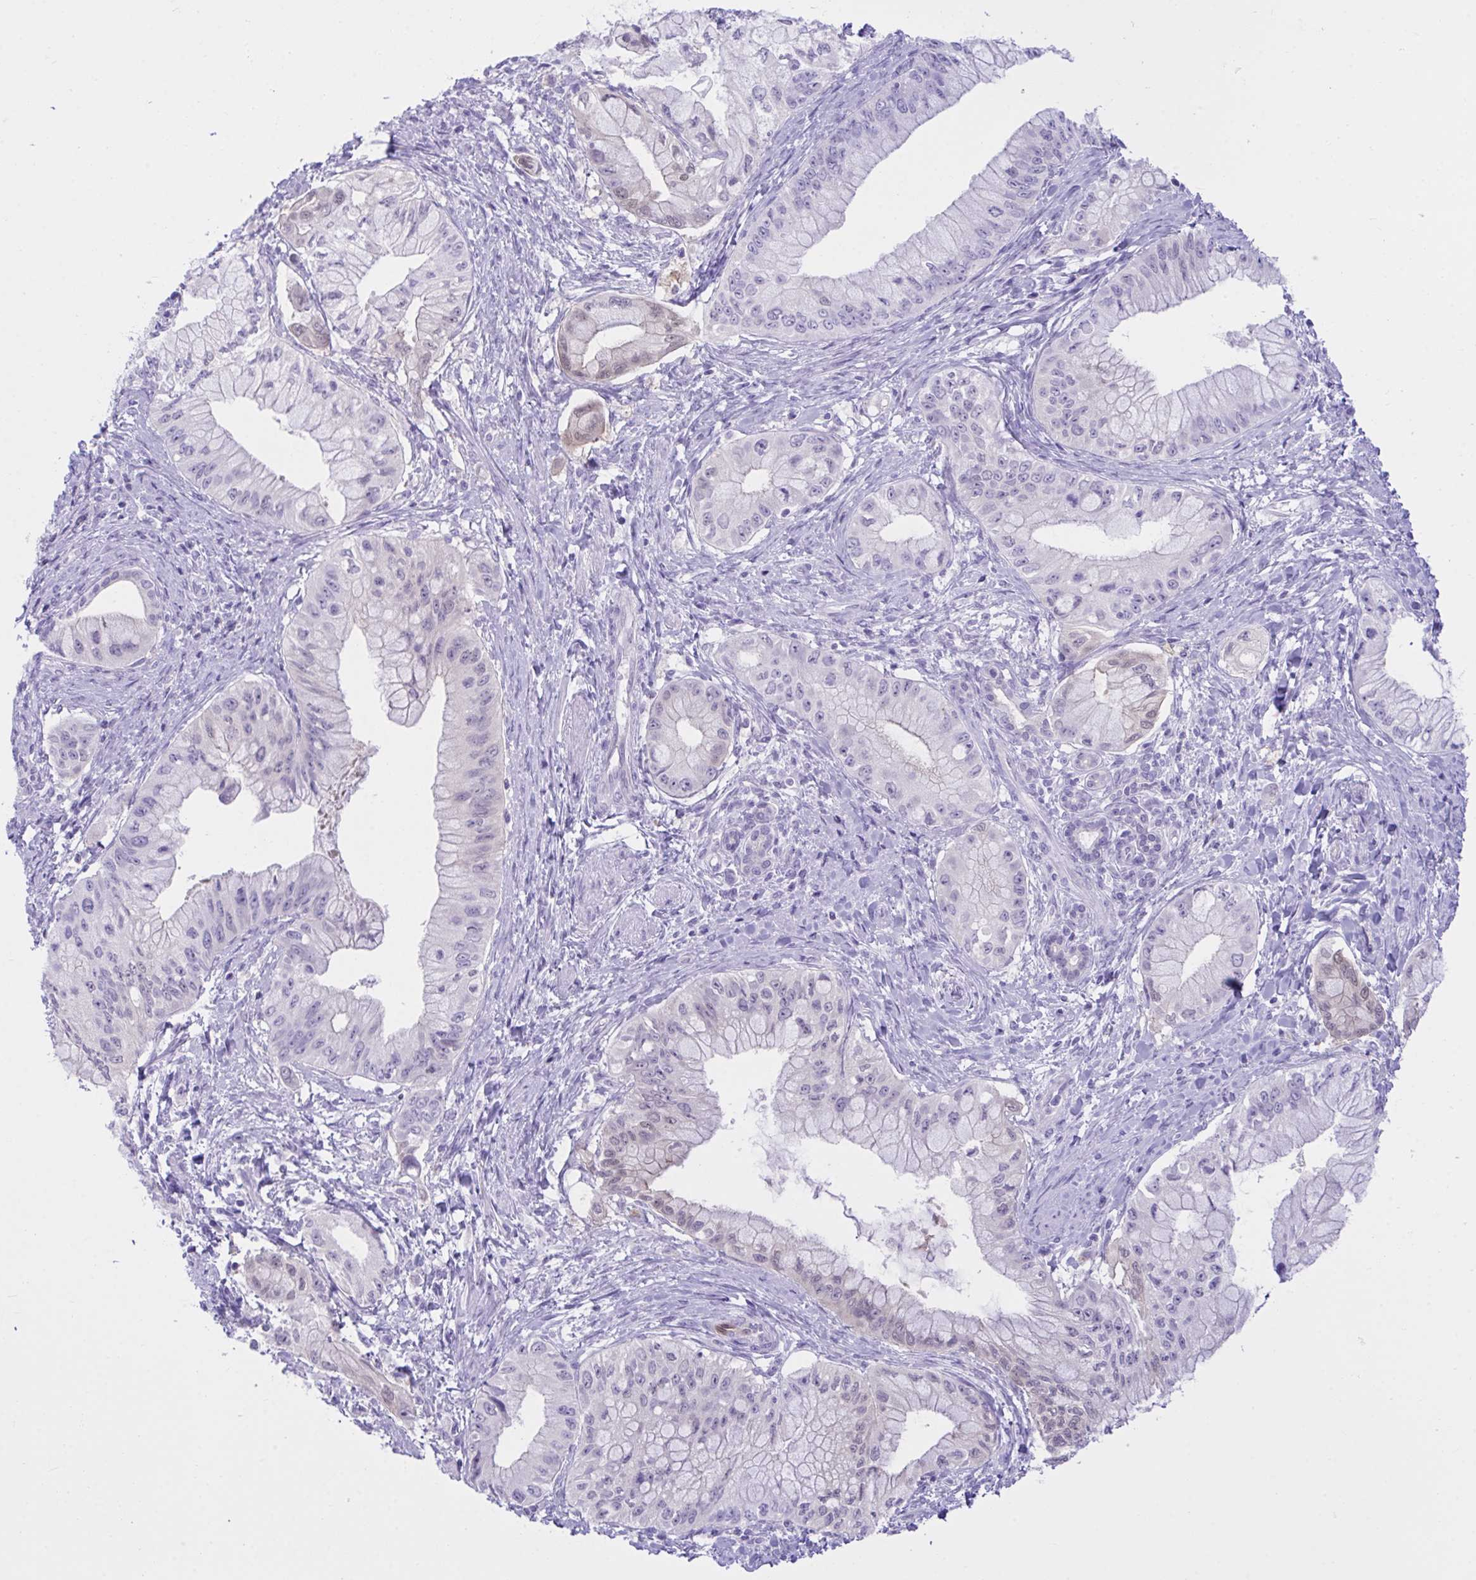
{"staining": {"intensity": "negative", "quantity": "none", "location": "none"}, "tissue": "pancreatic cancer", "cell_type": "Tumor cells", "image_type": "cancer", "snomed": [{"axis": "morphology", "description": "Adenocarcinoma, NOS"}, {"axis": "topography", "description": "Pancreas"}], "caption": "A micrograph of human adenocarcinoma (pancreatic) is negative for staining in tumor cells.", "gene": "PGM2L1", "patient": {"sex": "male", "age": 48}}